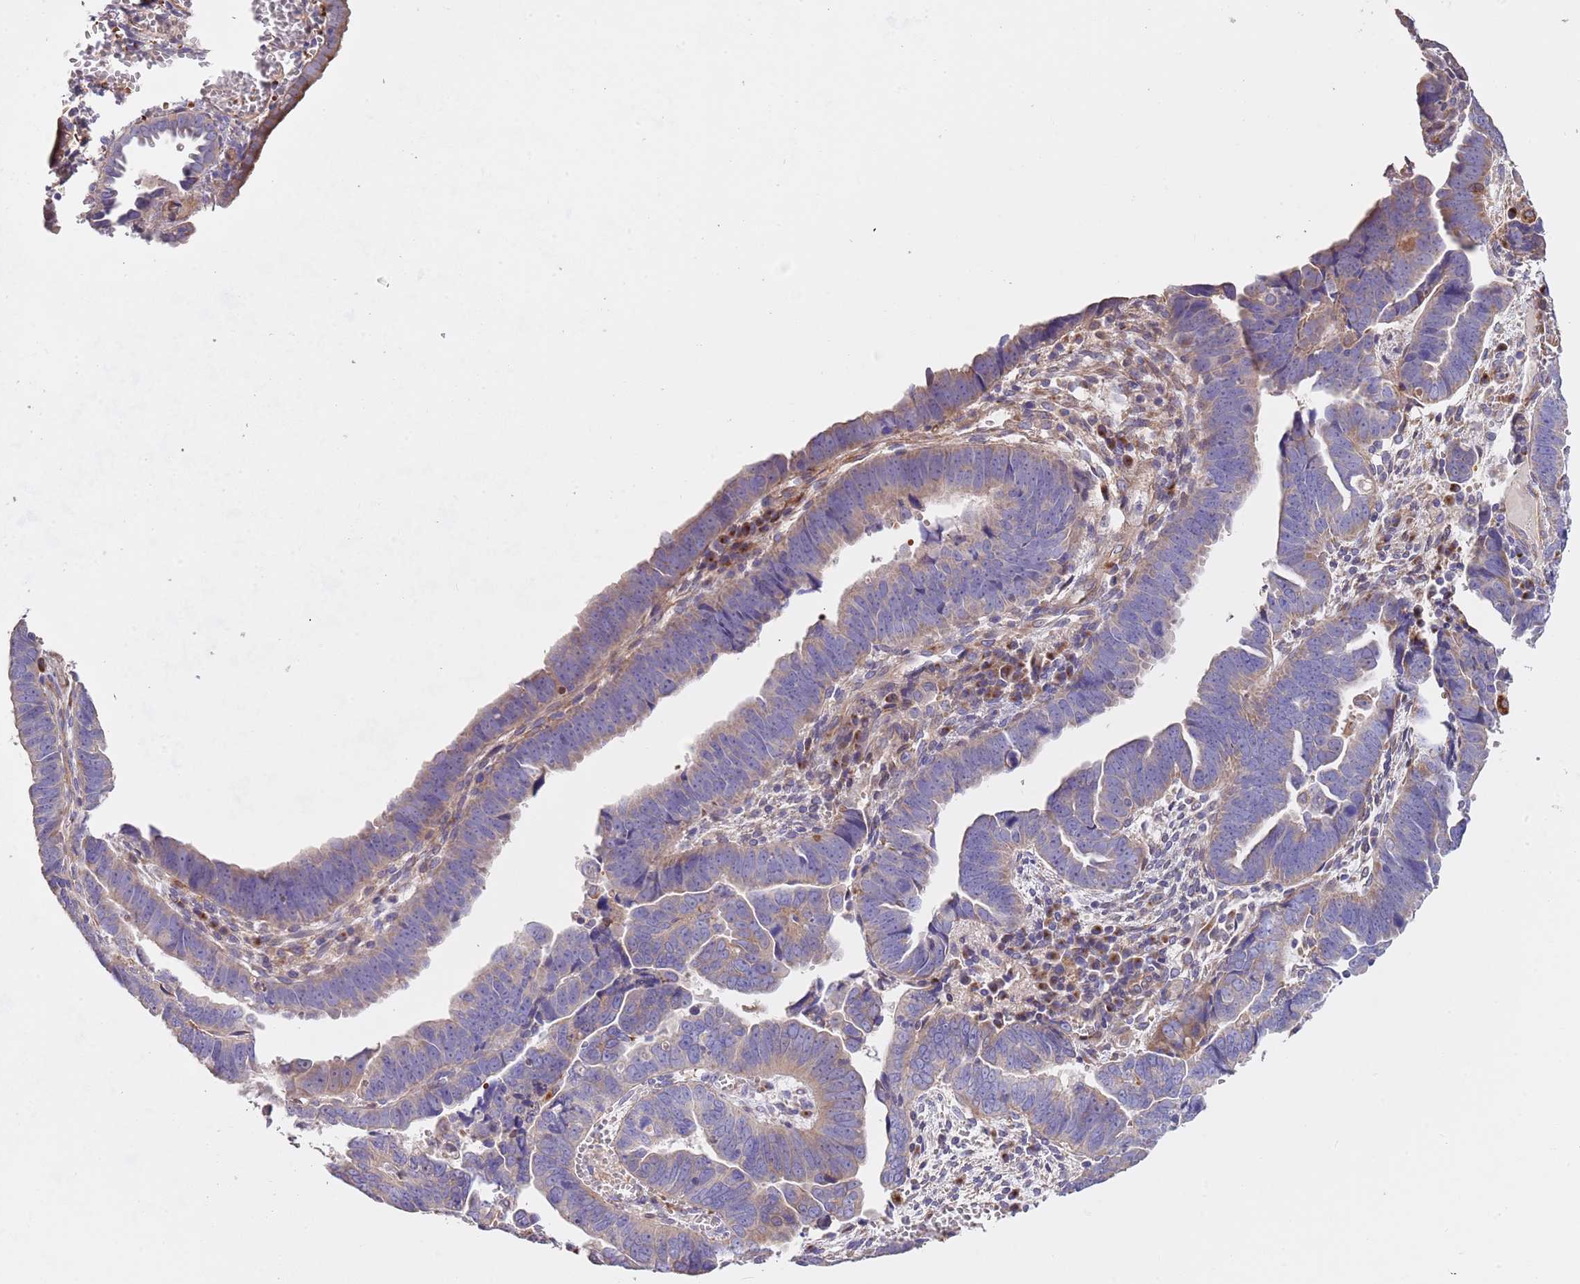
{"staining": {"intensity": "moderate", "quantity": "<25%", "location": "cytoplasmic/membranous"}, "tissue": "endometrial cancer", "cell_type": "Tumor cells", "image_type": "cancer", "snomed": [{"axis": "morphology", "description": "Adenocarcinoma, NOS"}, {"axis": "topography", "description": "Endometrium"}], "caption": "Adenocarcinoma (endometrial) stained with DAB (3,3'-diaminobenzidine) immunohistochemistry shows low levels of moderate cytoplasmic/membranous expression in approximately <25% of tumor cells.", "gene": "PIGA", "patient": {"sex": "female", "age": 75}}